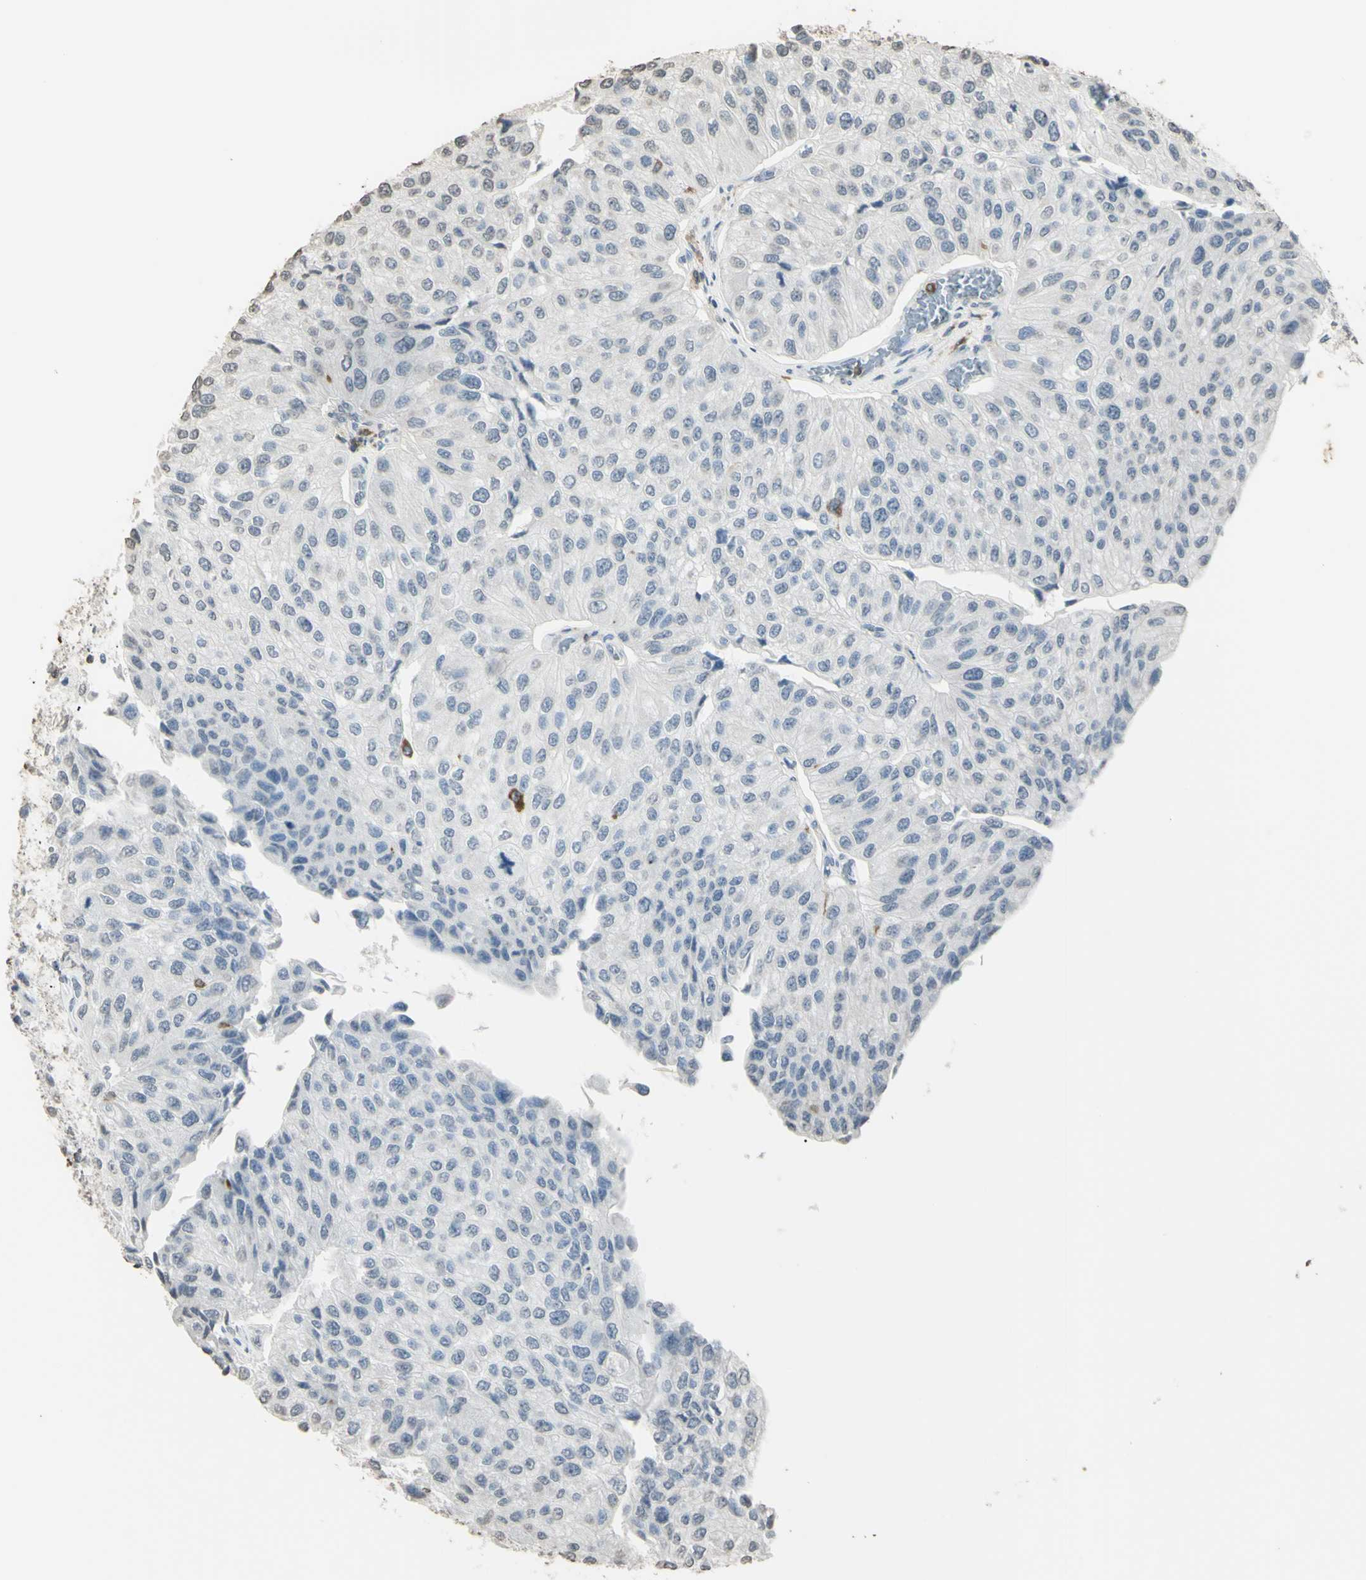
{"staining": {"intensity": "negative", "quantity": "none", "location": "none"}, "tissue": "urothelial cancer", "cell_type": "Tumor cells", "image_type": "cancer", "snomed": [{"axis": "morphology", "description": "Urothelial carcinoma, High grade"}, {"axis": "topography", "description": "Kidney"}, {"axis": "topography", "description": "Urinary bladder"}], "caption": "An immunohistochemistry (IHC) histopathology image of urothelial cancer is shown. There is no staining in tumor cells of urothelial cancer.", "gene": "PSTPIP1", "patient": {"sex": "male", "age": 77}}